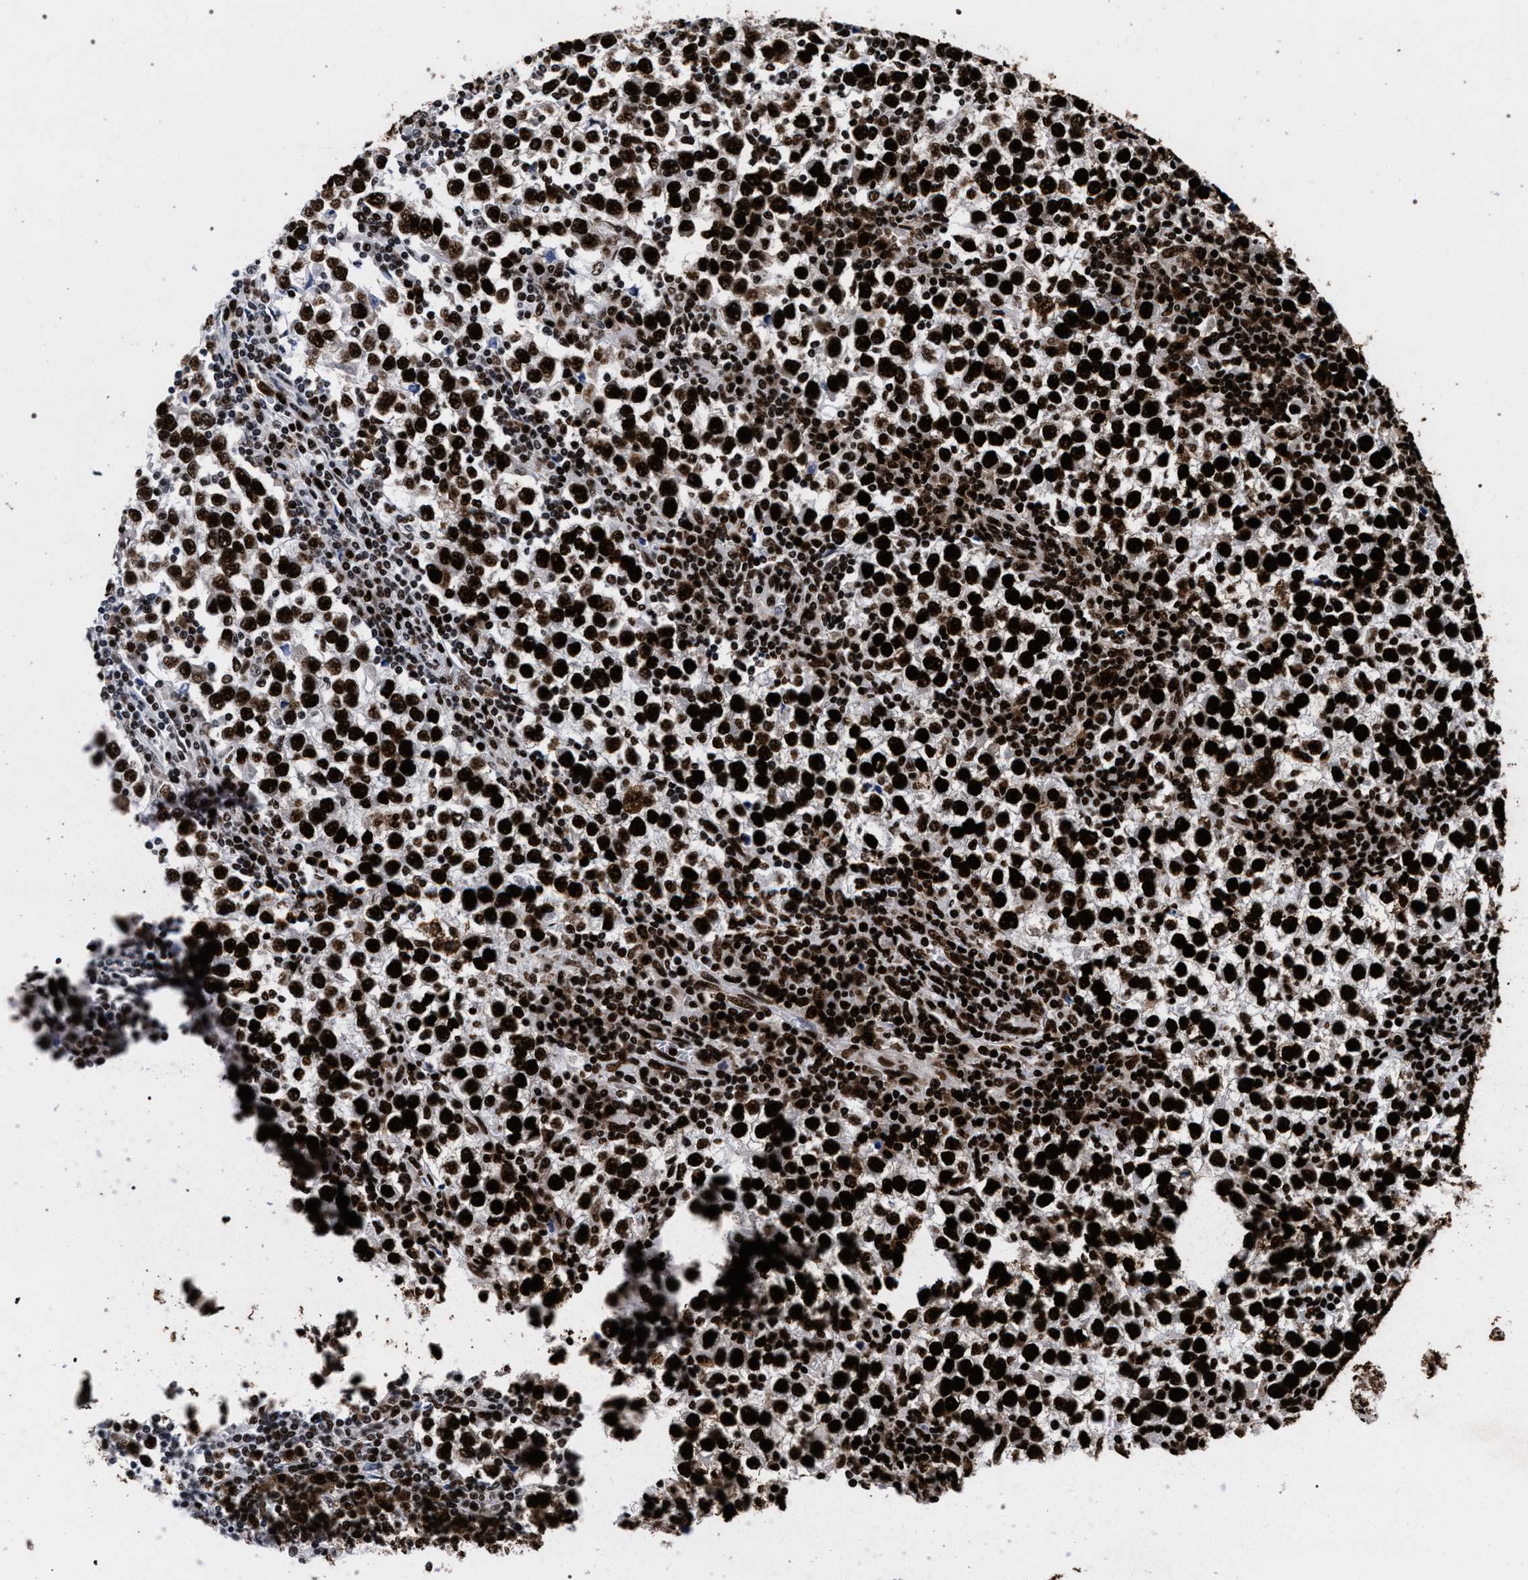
{"staining": {"intensity": "strong", "quantity": ">75%", "location": "nuclear"}, "tissue": "testis cancer", "cell_type": "Tumor cells", "image_type": "cancer", "snomed": [{"axis": "morphology", "description": "Seminoma, NOS"}, {"axis": "topography", "description": "Testis"}], "caption": "This is a micrograph of immunohistochemistry (IHC) staining of testis cancer, which shows strong positivity in the nuclear of tumor cells.", "gene": "HNRNPA1", "patient": {"sex": "male", "age": 65}}